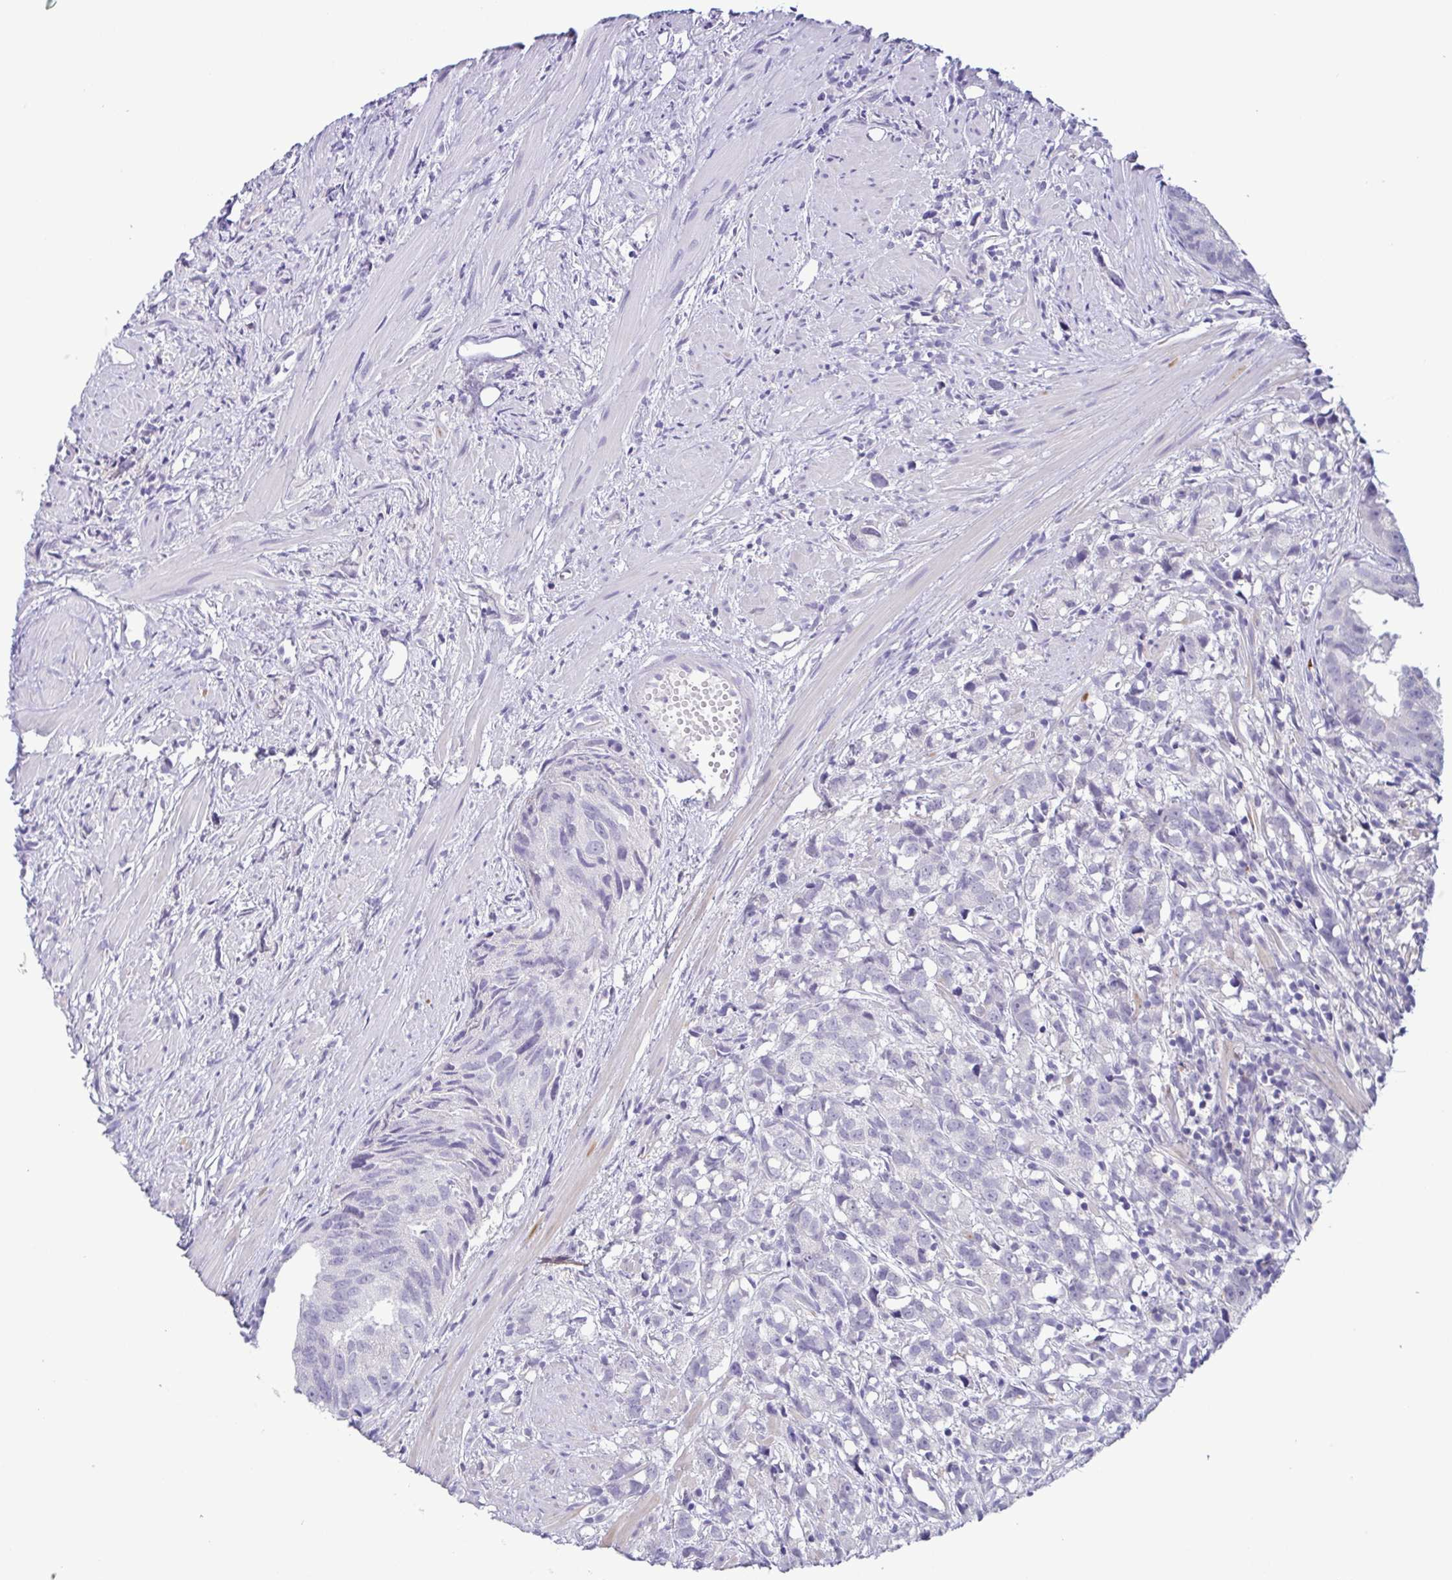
{"staining": {"intensity": "negative", "quantity": "none", "location": "none"}, "tissue": "prostate cancer", "cell_type": "Tumor cells", "image_type": "cancer", "snomed": [{"axis": "morphology", "description": "Adenocarcinoma, High grade"}, {"axis": "topography", "description": "Prostate"}], "caption": "Immunohistochemical staining of prostate adenocarcinoma (high-grade) reveals no significant staining in tumor cells.", "gene": "TERT", "patient": {"sex": "male", "age": 58}}